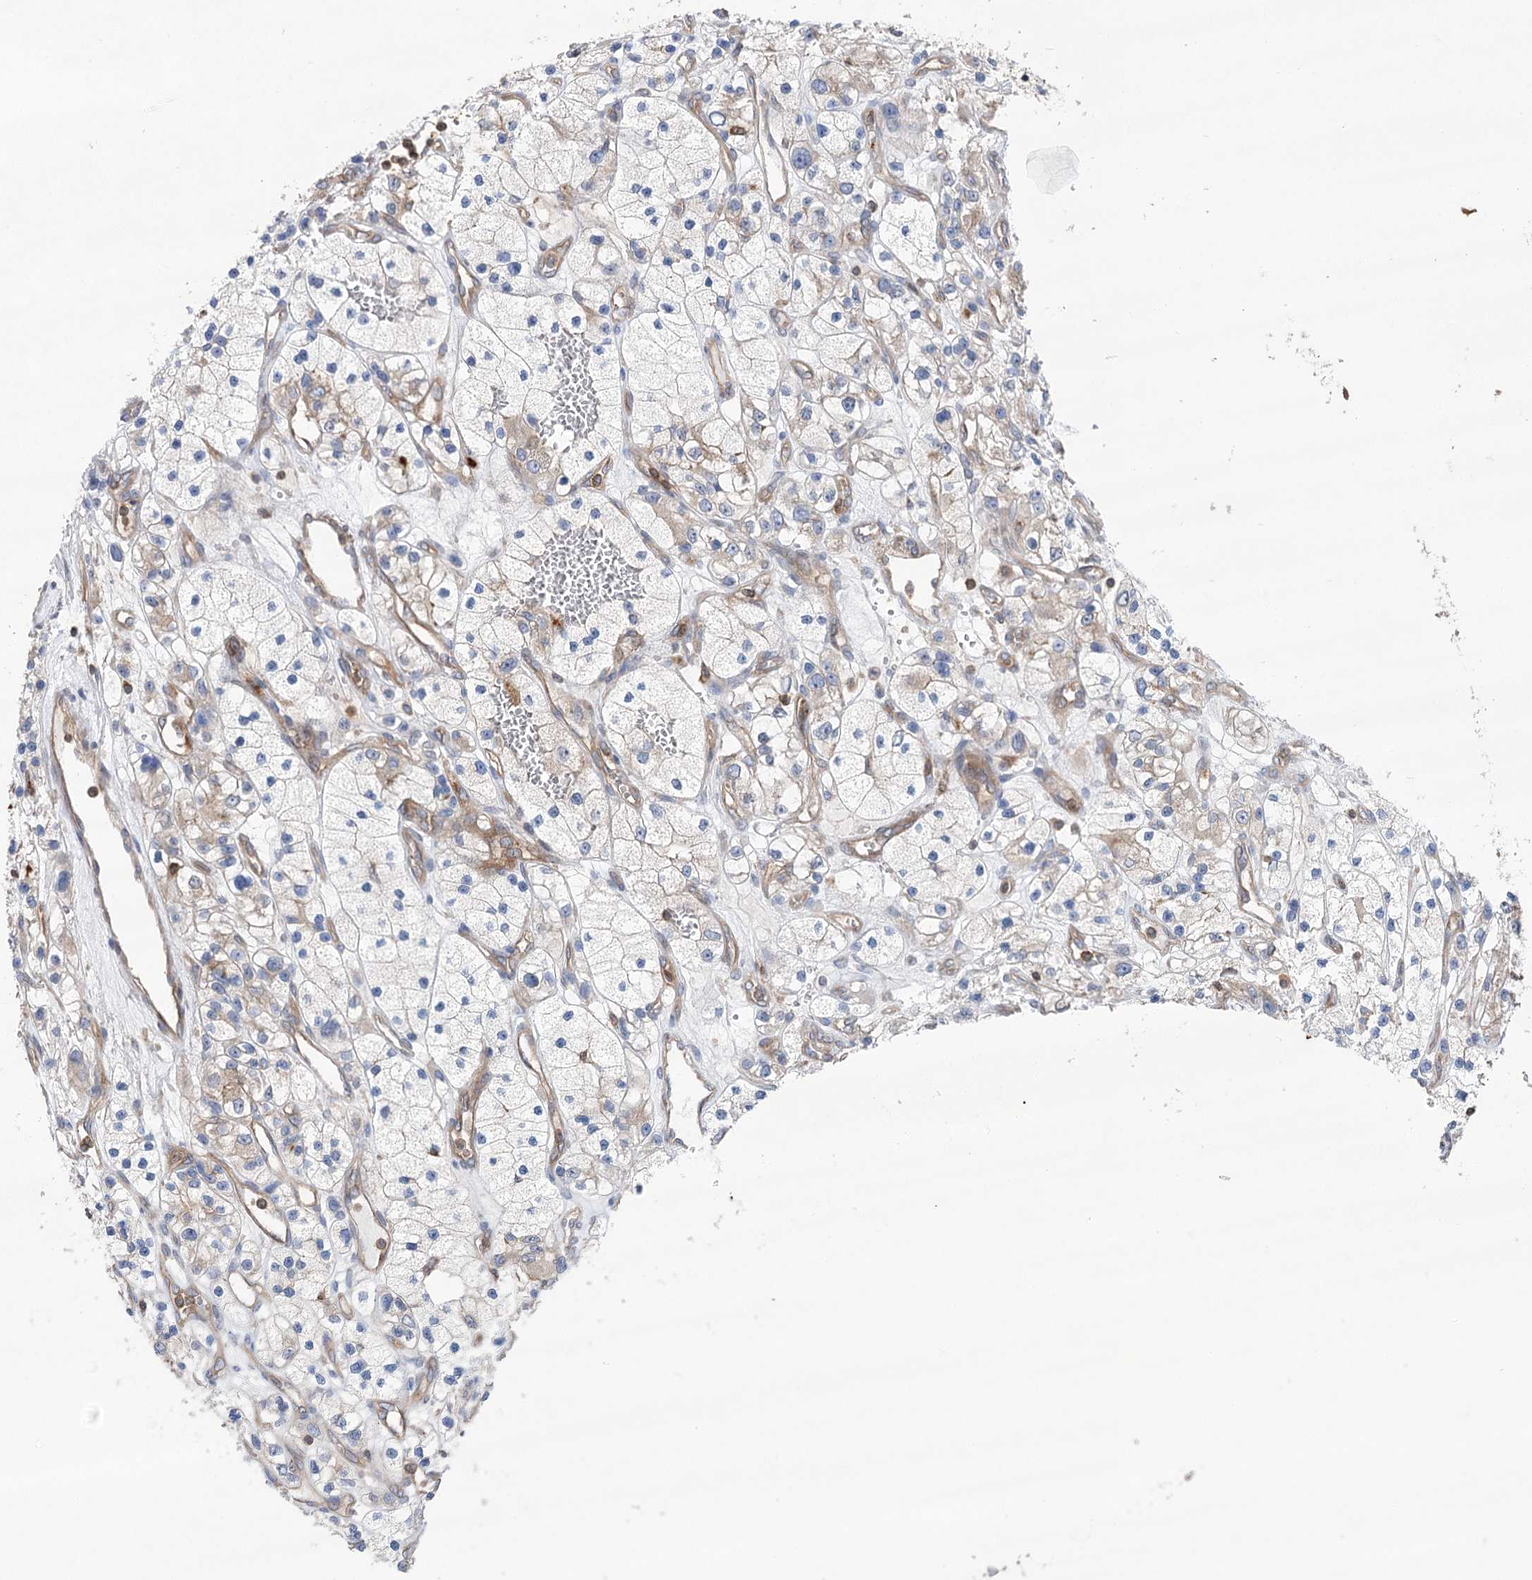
{"staining": {"intensity": "negative", "quantity": "none", "location": "none"}, "tissue": "renal cancer", "cell_type": "Tumor cells", "image_type": "cancer", "snomed": [{"axis": "morphology", "description": "Adenocarcinoma, NOS"}, {"axis": "topography", "description": "Kidney"}], "caption": "Renal adenocarcinoma stained for a protein using immunohistochemistry demonstrates no positivity tumor cells.", "gene": "VPS37B", "patient": {"sex": "female", "age": 57}}